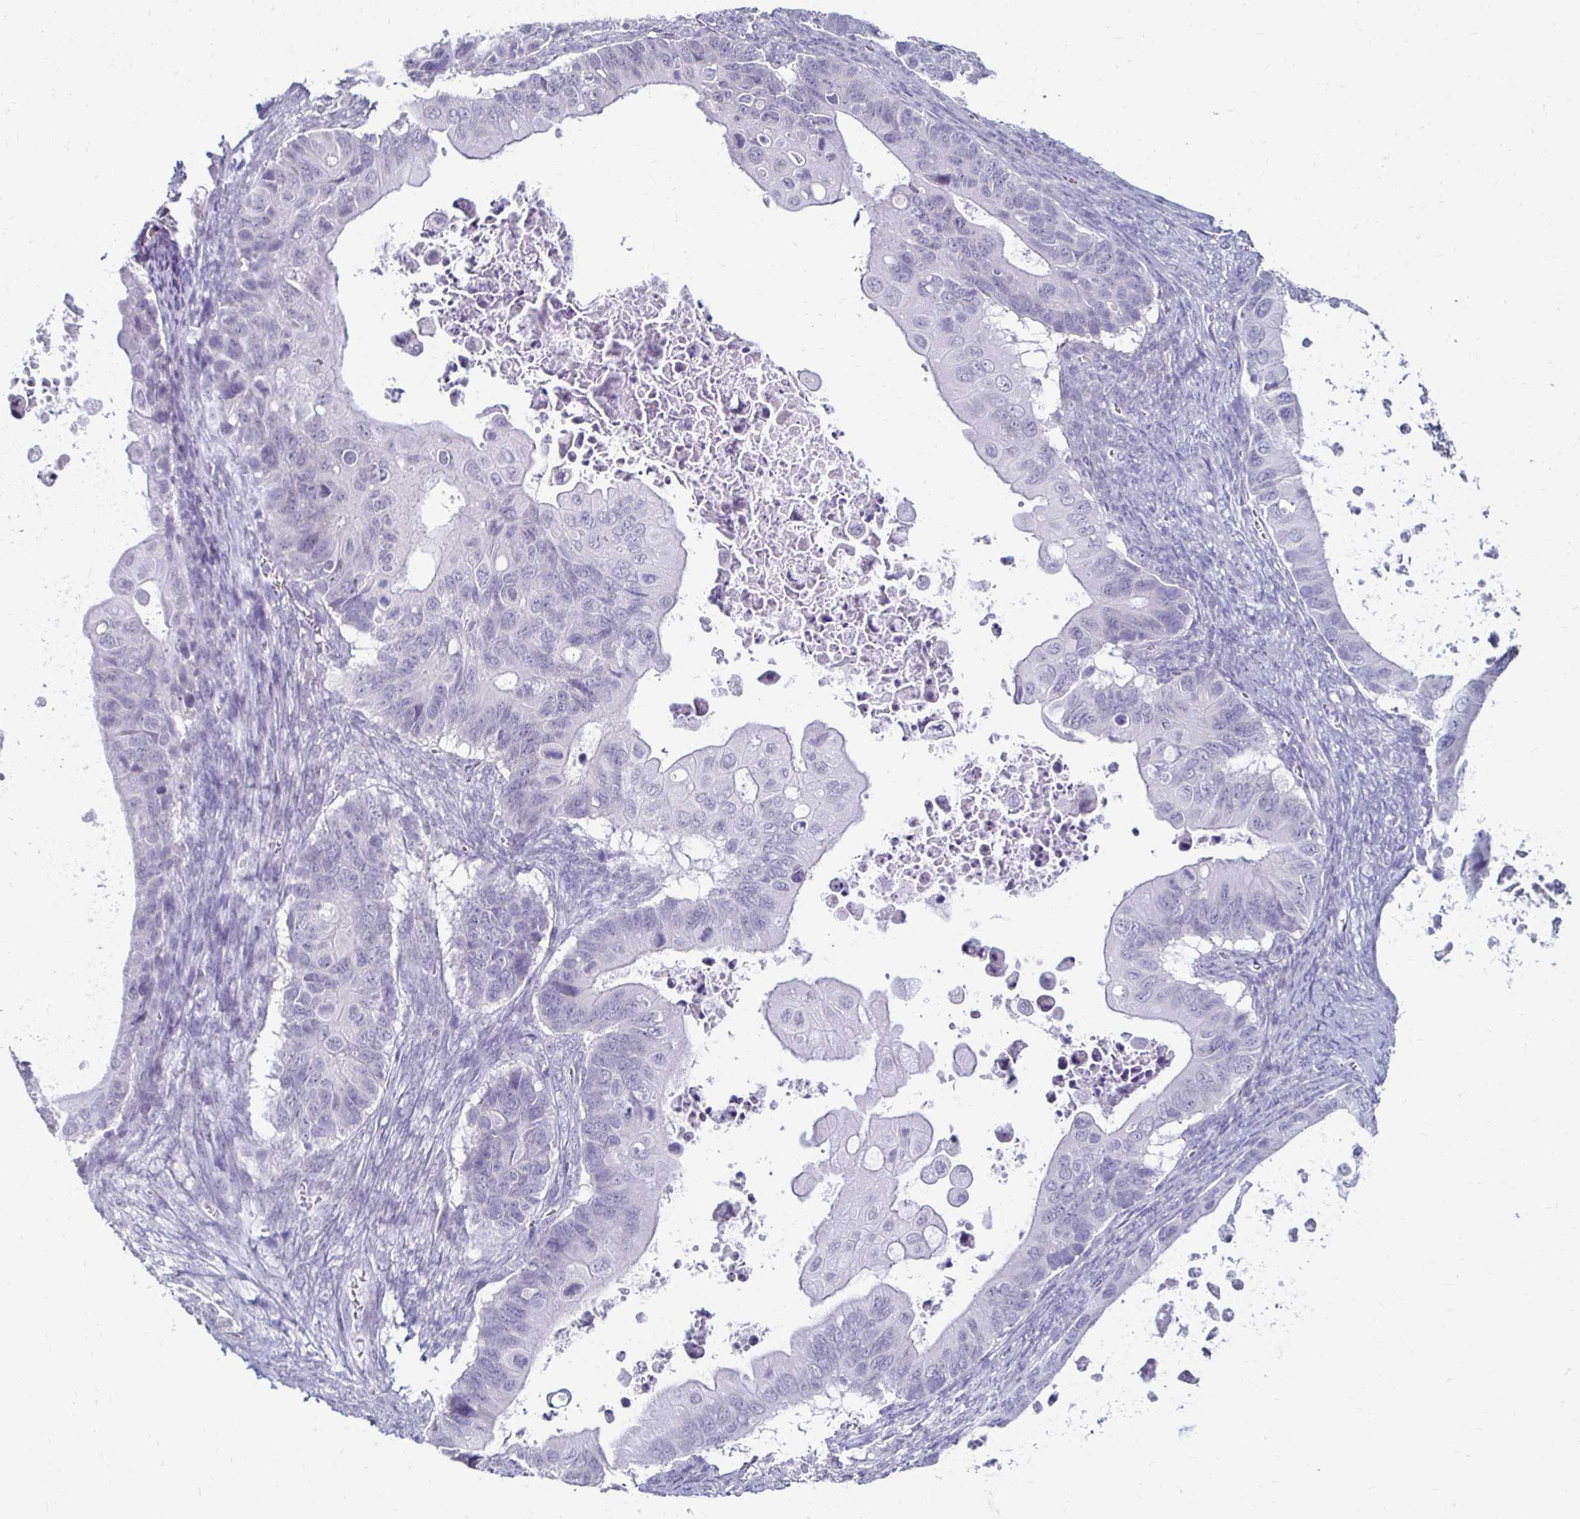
{"staining": {"intensity": "negative", "quantity": "none", "location": "none"}, "tissue": "ovarian cancer", "cell_type": "Tumor cells", "image_type": "cancer", "snomed": [{"axis": "morphology", "description": "Cystadenocarcinoma, mucinous, NOS"}, {"axis": "topography", "description": "Ovary"}], "caption": "There is no significant staining in tumor cells of ovarian cancer (mucinous cystadenocarcinoma).", "gene": "TOMM34", "patient": {"sex": "female", "age": 64}}